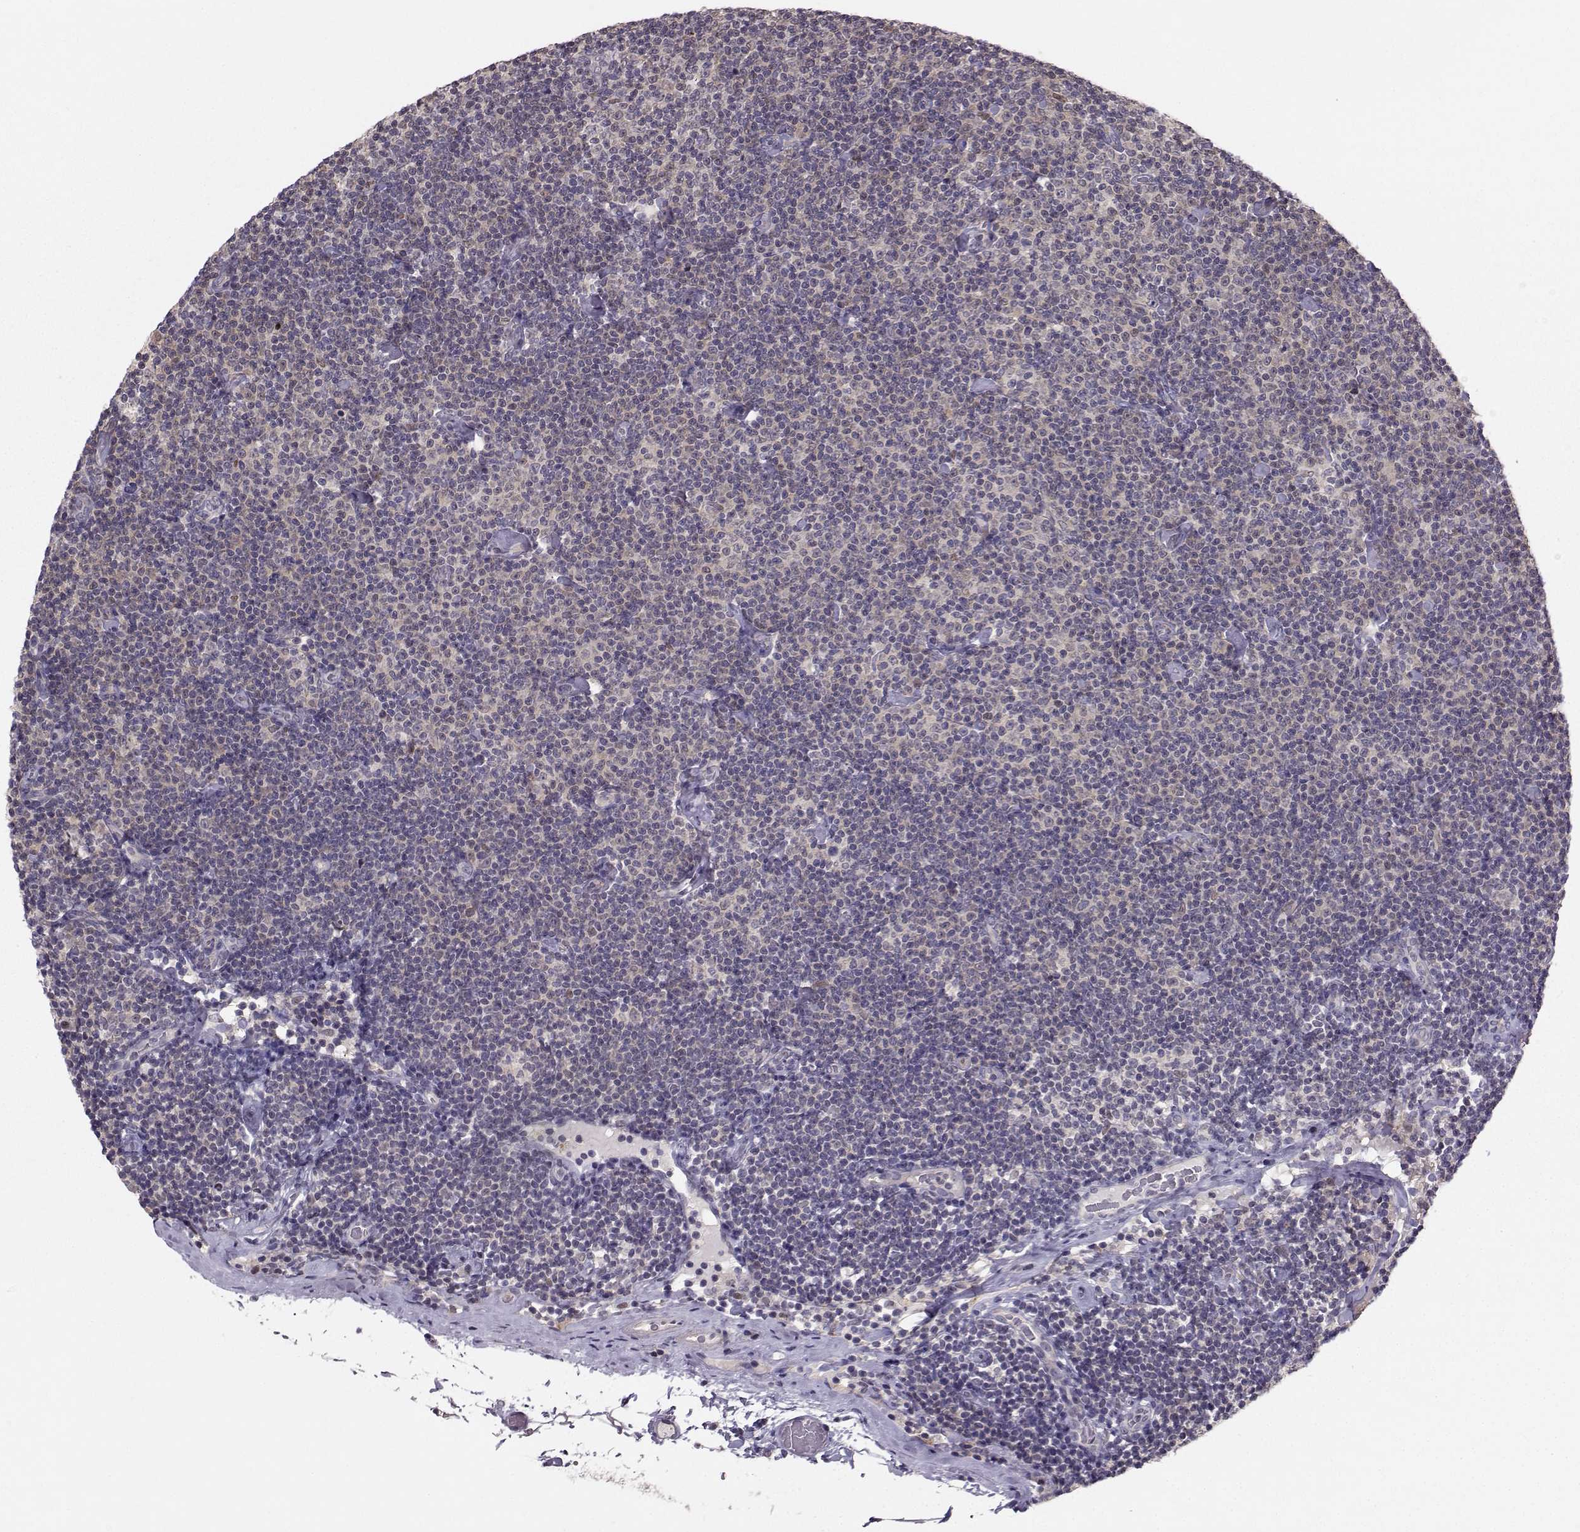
{"staining": {"intensity": "negative", "quantity": "none", "location": "none"}, "tissue": "lymphoma", "cell_type": "Tumor cells", "image_type": "cancer", "snomed": [{"axis": "morphology", "description": "Malignant lymphoma, non-Hodgkin's type, Low grade"}, {"axis": "topography", "description": "Lymph node"}], "caption": "There is no significant expression in tumor cells of lymphoma. (Immunohistochemistry, brightfield microscopy, high magnification).", "gene": "PKP2", "patient": {"sex": "male", "age": 81}}